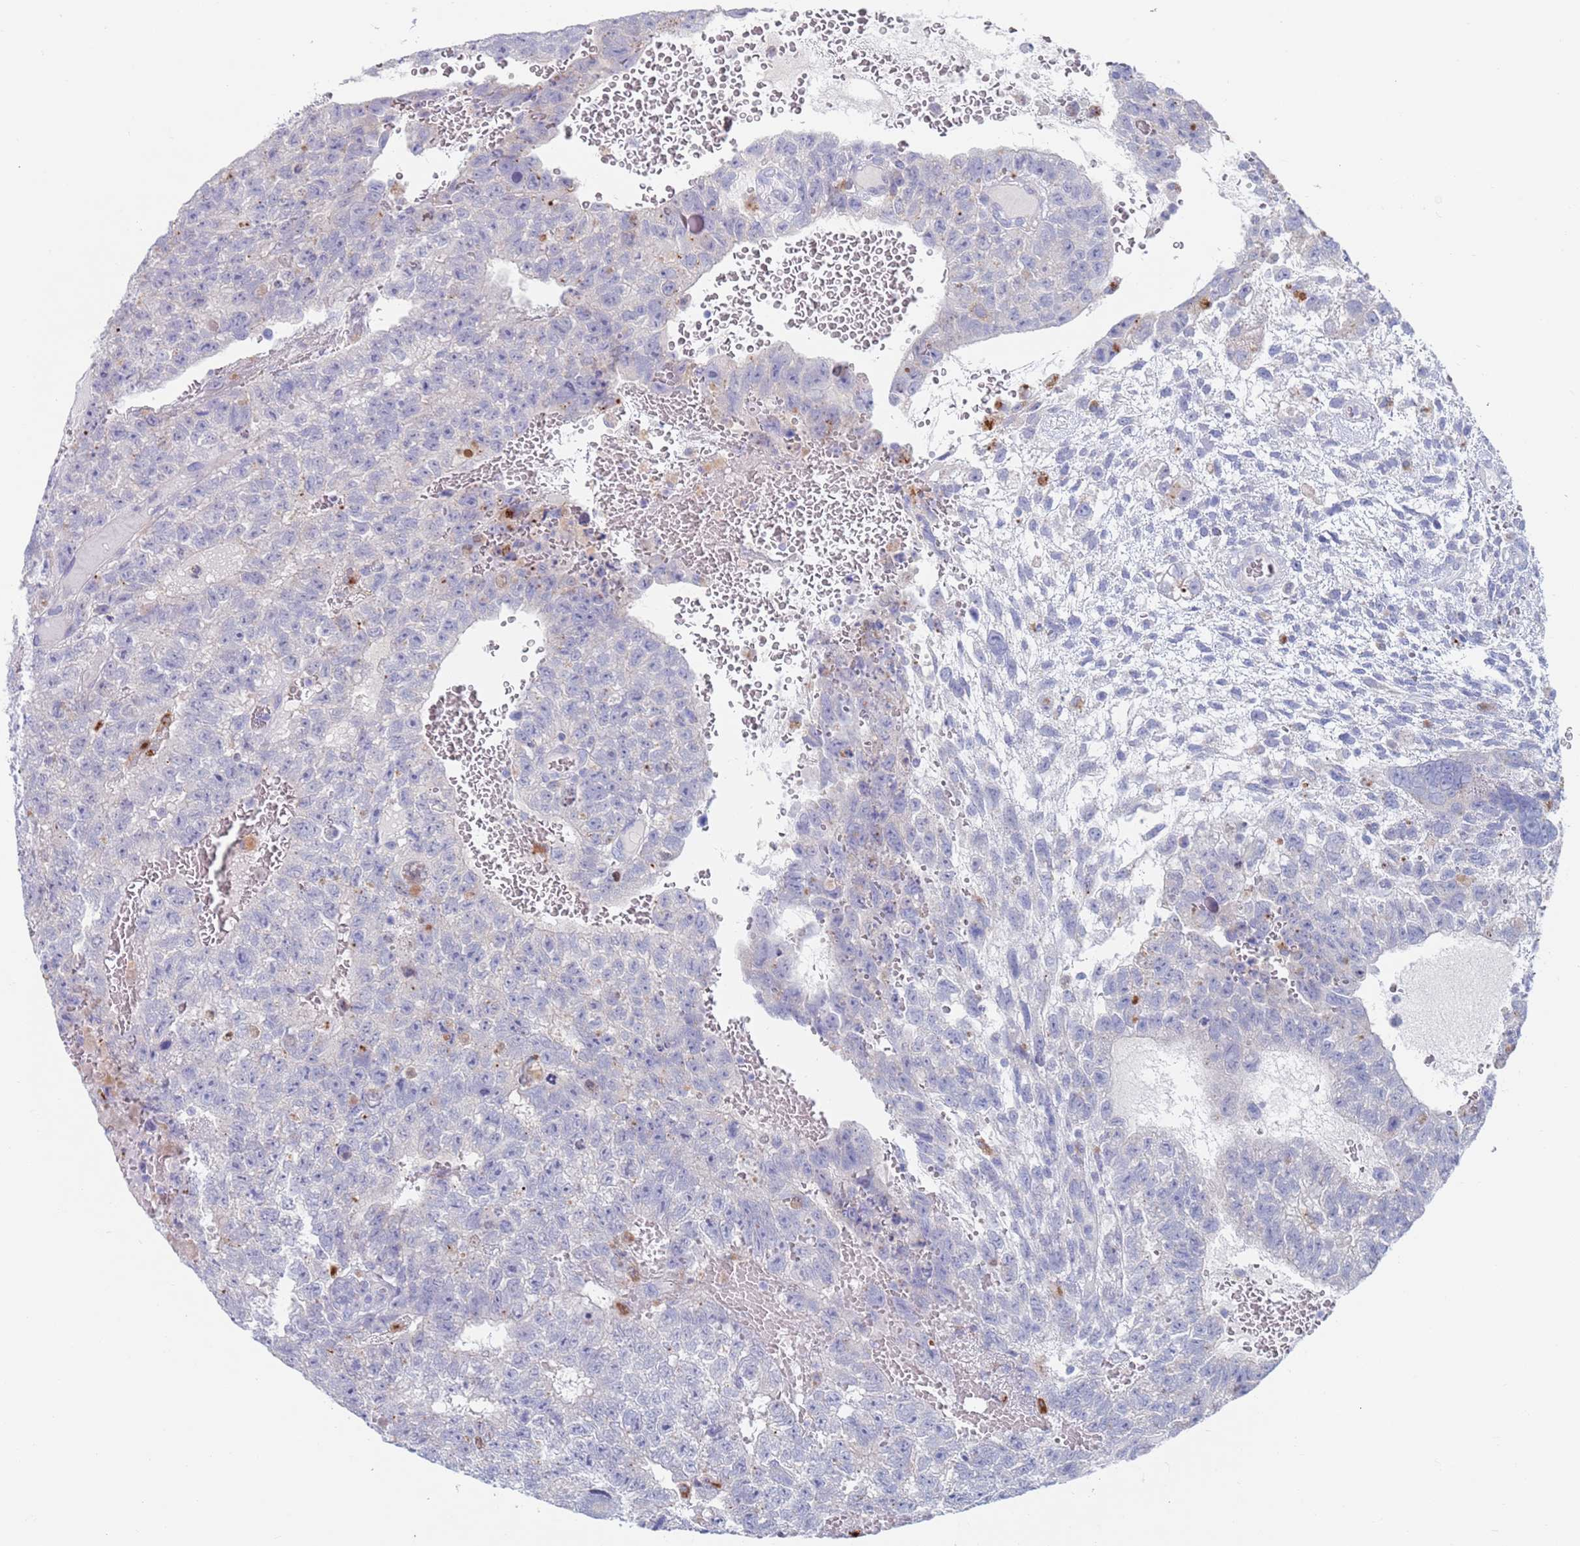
{"staining": {"intensity": "negative", "quantity": "none", "location": "none"}, "tissue": "testis cancer", "cell_type": "Tumor cells", "image_type": "cancer", "snomed": [{"axis": "morphology", "description": "Carcinoma, Embryonal, NOS"}, {"axis": "topography", "description": "Testis"}], "caption": "A micrograph of testis cancer (embryonal carcinoma) stained for a protein reveals no brown staining in tumor cells.", "gene": "FUCA1", "patient": {"sex": "male", "age": 26}}